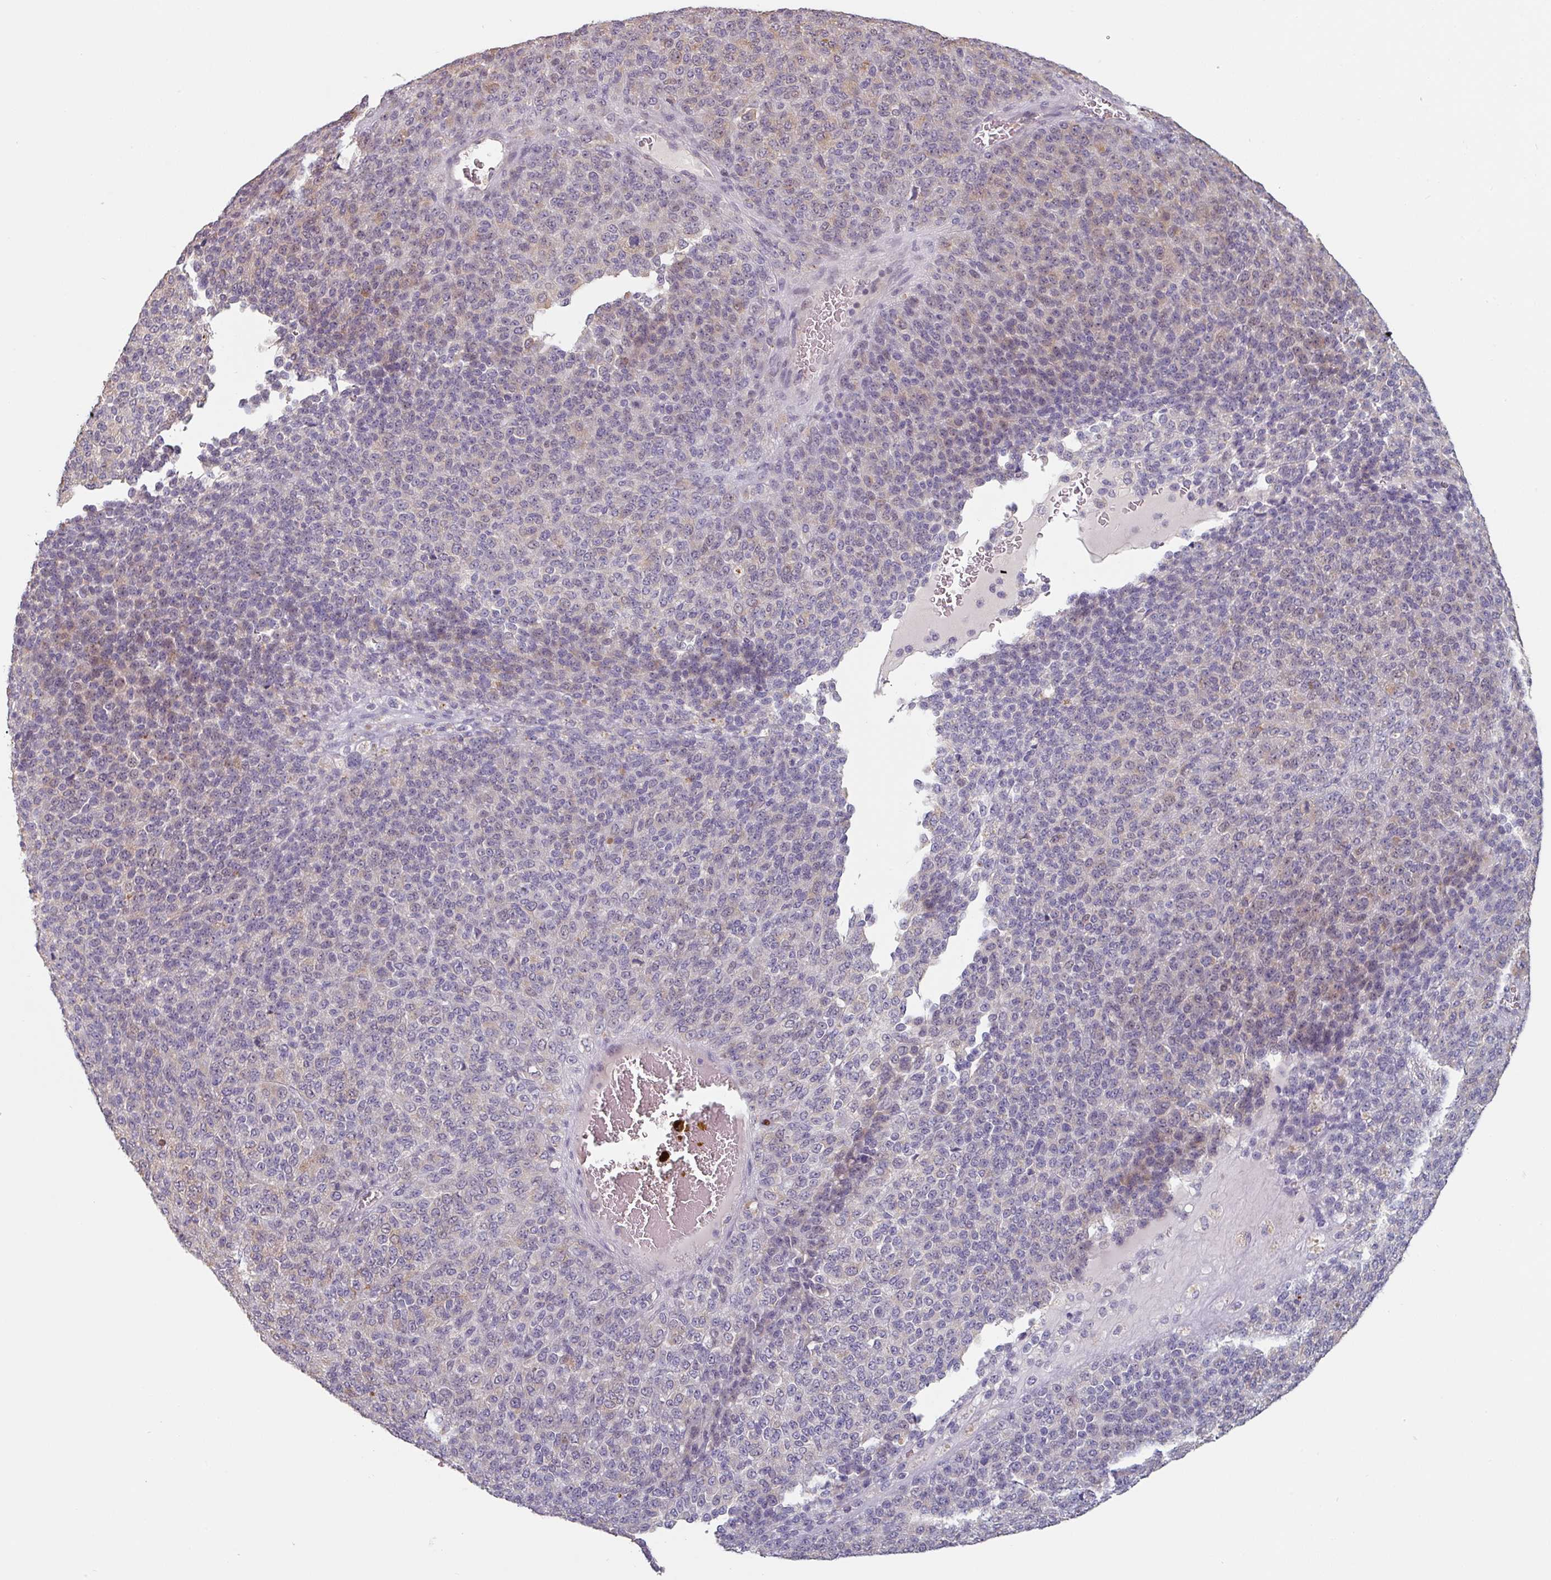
{"staining": {"intensity": "weak", "quantity": "<25%", "location": "nuclear"}, "tissue": "melanoma", "cell_type": "Tumor cells", "image_type": "cancer", "snomed": [{"axis": "morphology", "description": "Malignant melanoma, Metastatic site"}, {"axis": "topography", "description": "Brain"}], "caption": "A high-resolution histopathology image shows IHC staining of malignant melanoma (metastatic site), which reveals no significant staining in tumor cells.", "gene": "ZBTB6", "patient": {"sex": "female", "age": 56}}